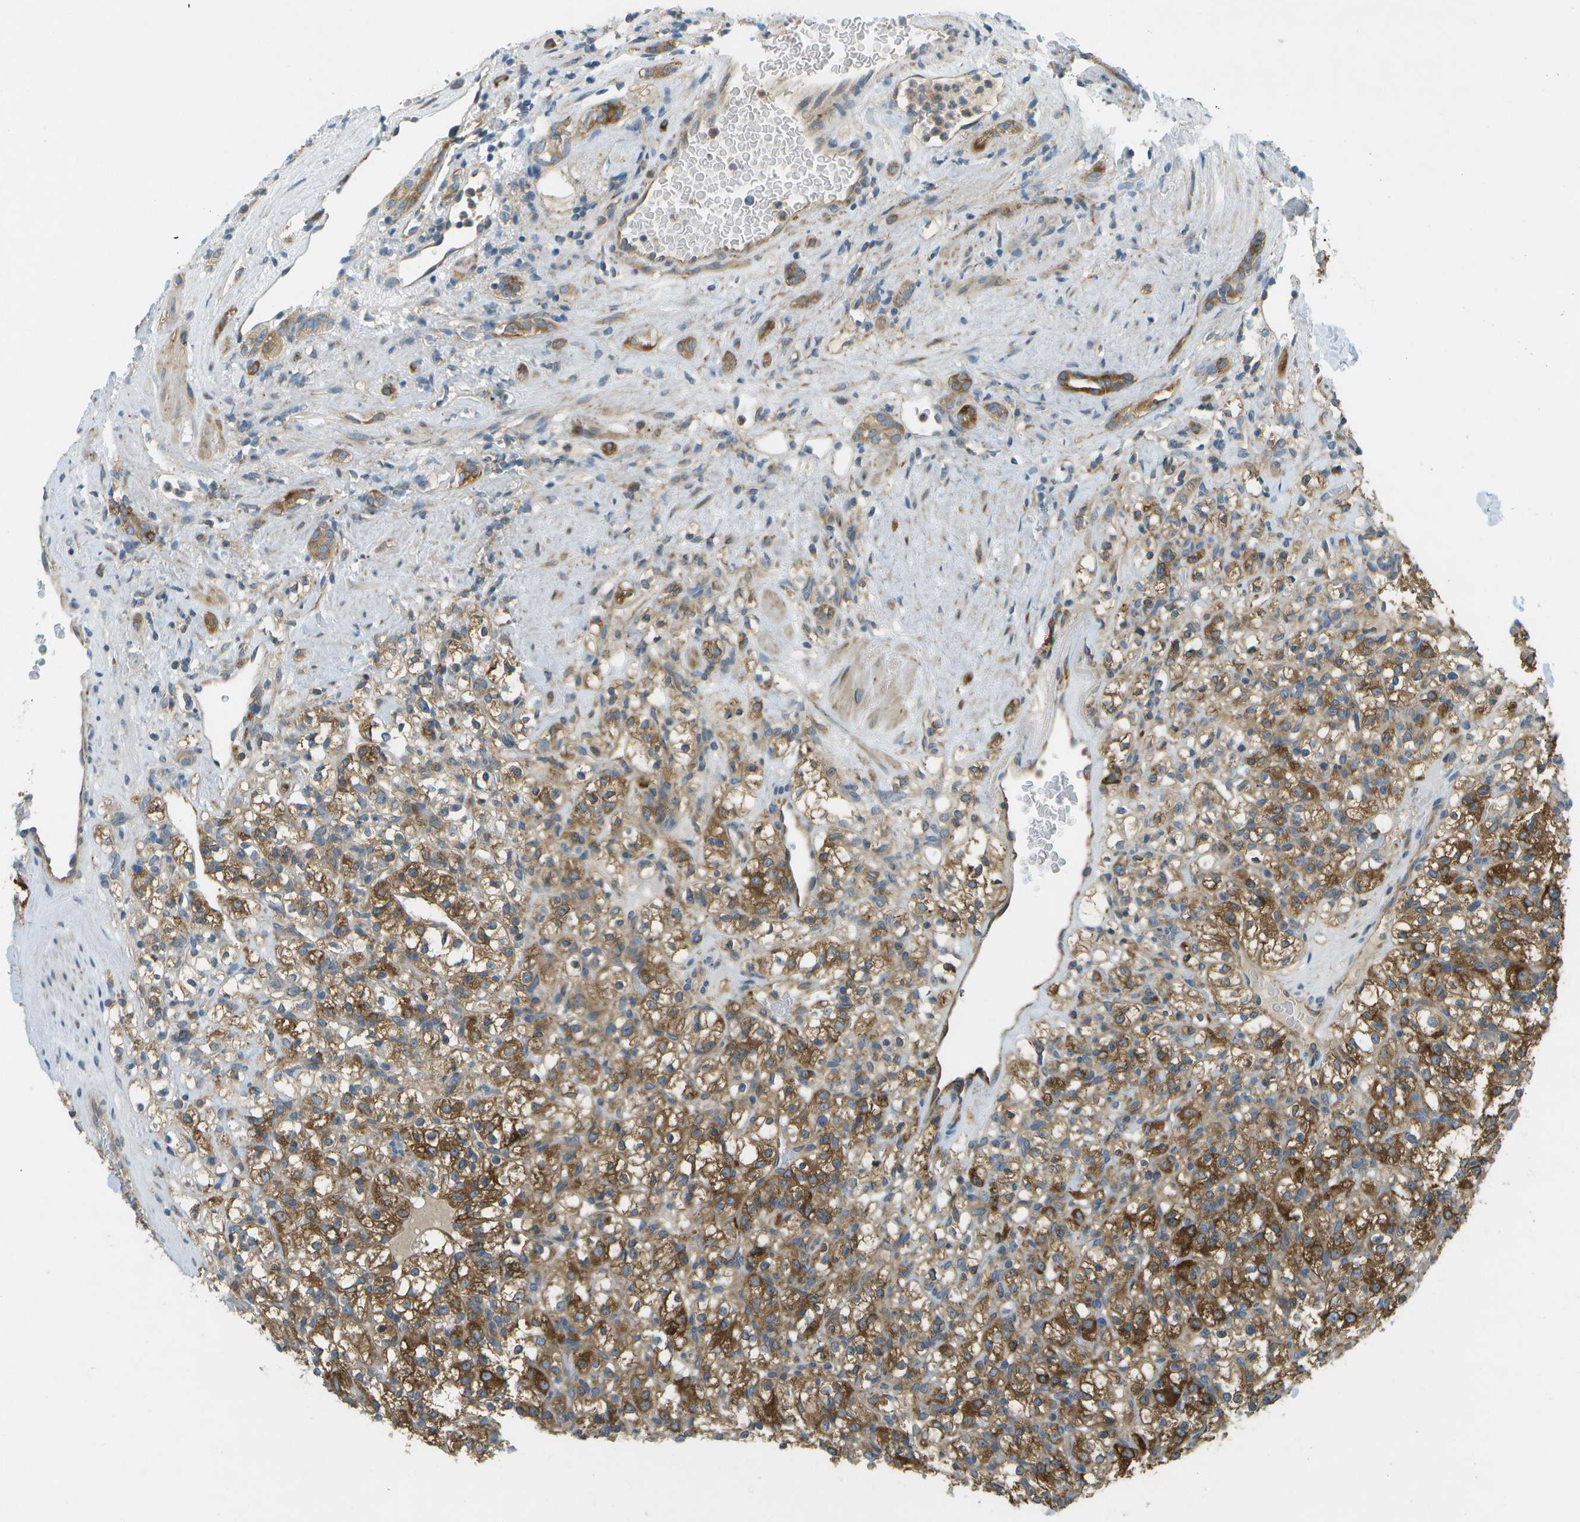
{"staining": {"intensity": "moderate", "quantity": ">75%", "location": "cytoplasmic/membranous"}, "tissue": "renal cancer", "cell_type": "Tumor cells", "image_type": "cancer", "snomed": [{"axis": "morphology", "description": "Normal tissue, NOS"}, {"axis": "morphology", "description": "Adenocarcinoma, NOS"}, {"axis": "topography", "description": "Kidney"}], "caption": "An image of human renal cancer (adenocarcinoma) stained for a protein displays moderate cytoplasmic/membranous brown staining in tumor cells.", "gene": "WNK2", "patient": {"sex": "female", "age": 72}}